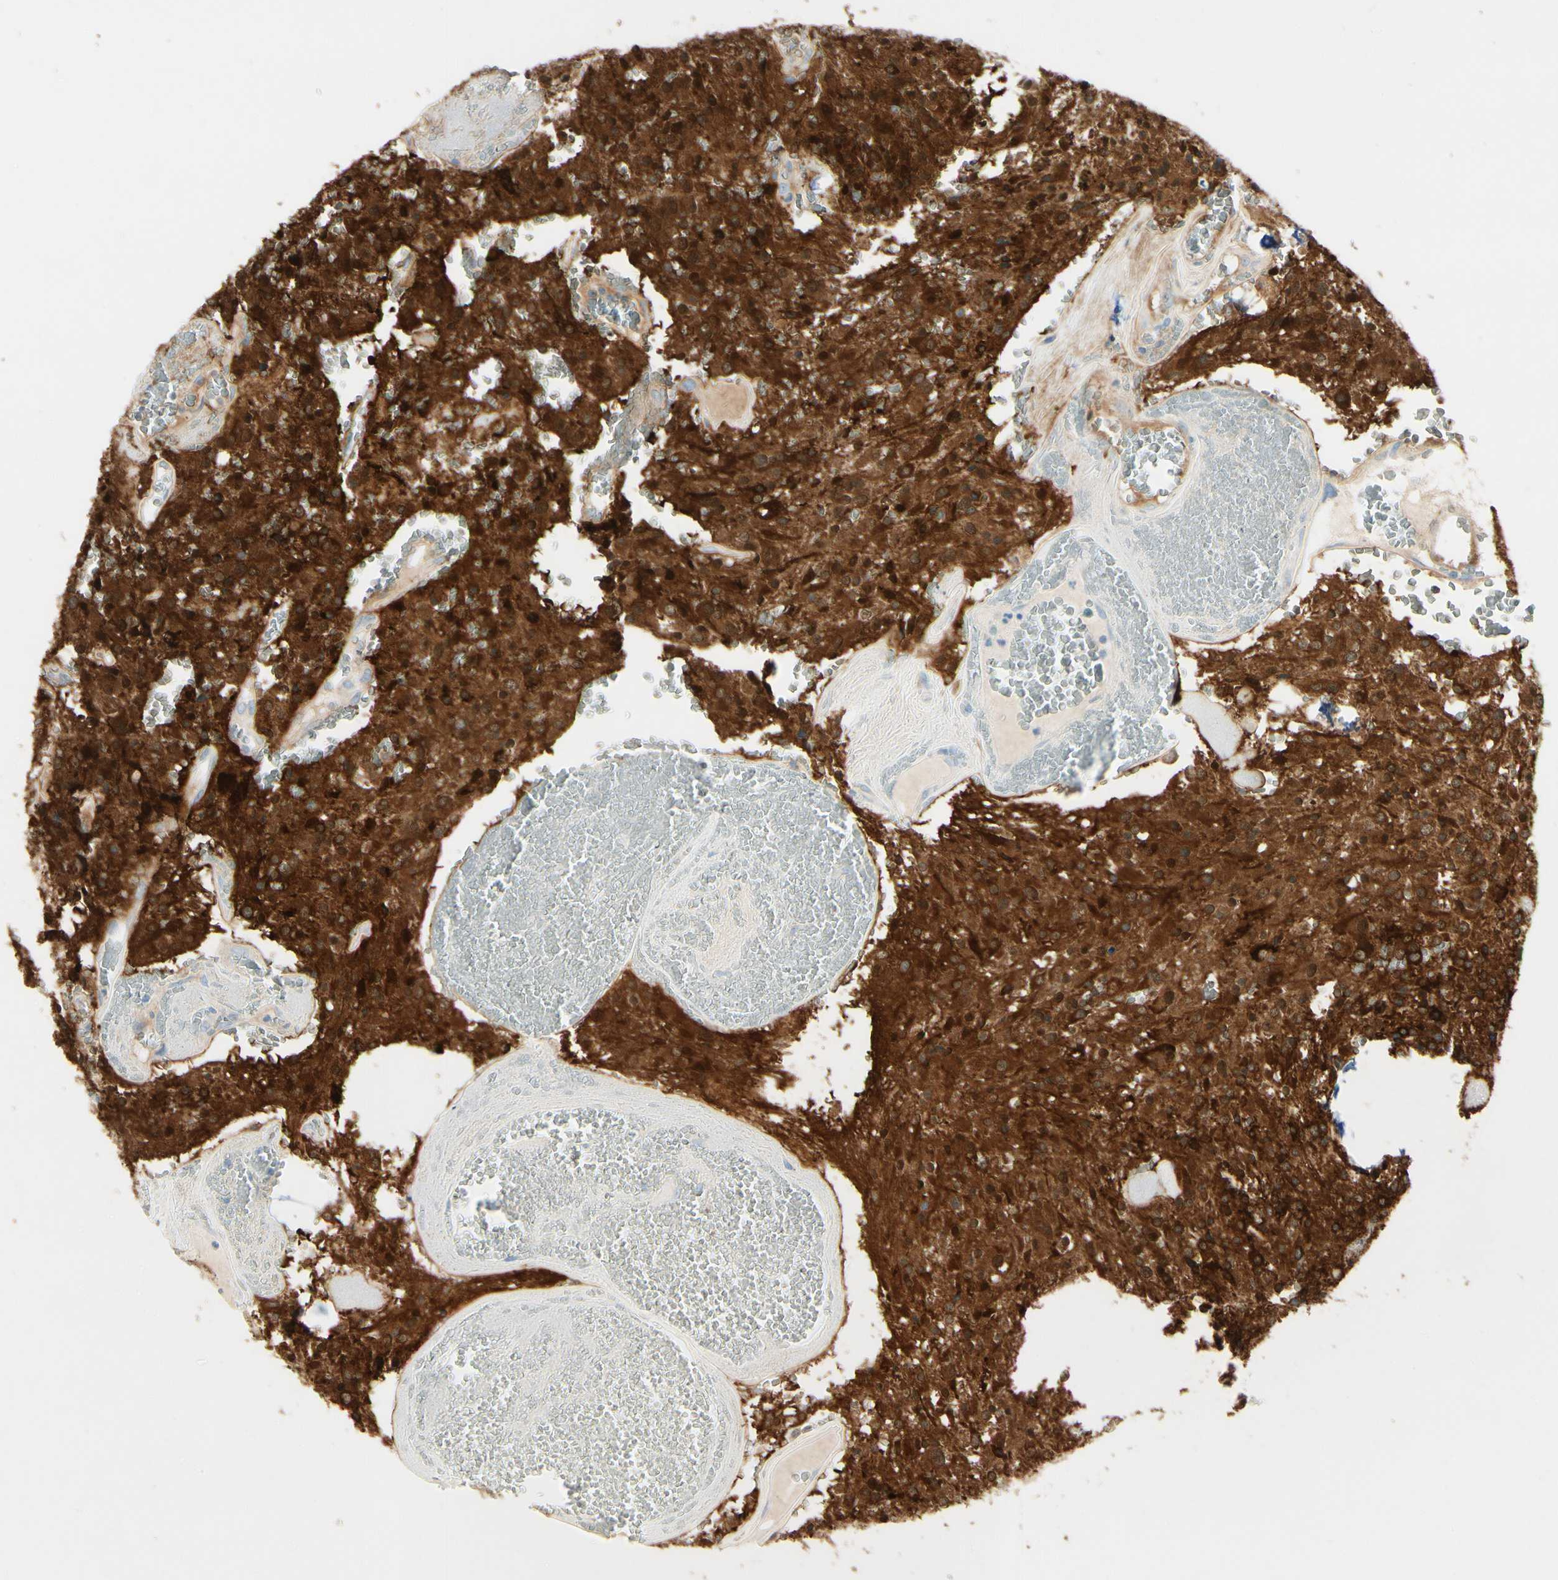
{"staining": {"intensity": "strong", "quantity": ">75%", "location": "cytoplasmic/membranous"}, "tissue": "glioma", "cell_type": "Tumor cells", "image_type": "cancer", "snomed": [{"axis": "morphology", "description": "Glioma, malignant, Low grade"}, {"axis": "topography", "description": "Brain"}], "caption": "Strong cytoplasmic/membranous staining for a protein is seen in approximately >75% of tumor cells of glioma using IHC.", "gene": "AMPH", "patient": {"sex": "male", "age": 58}}